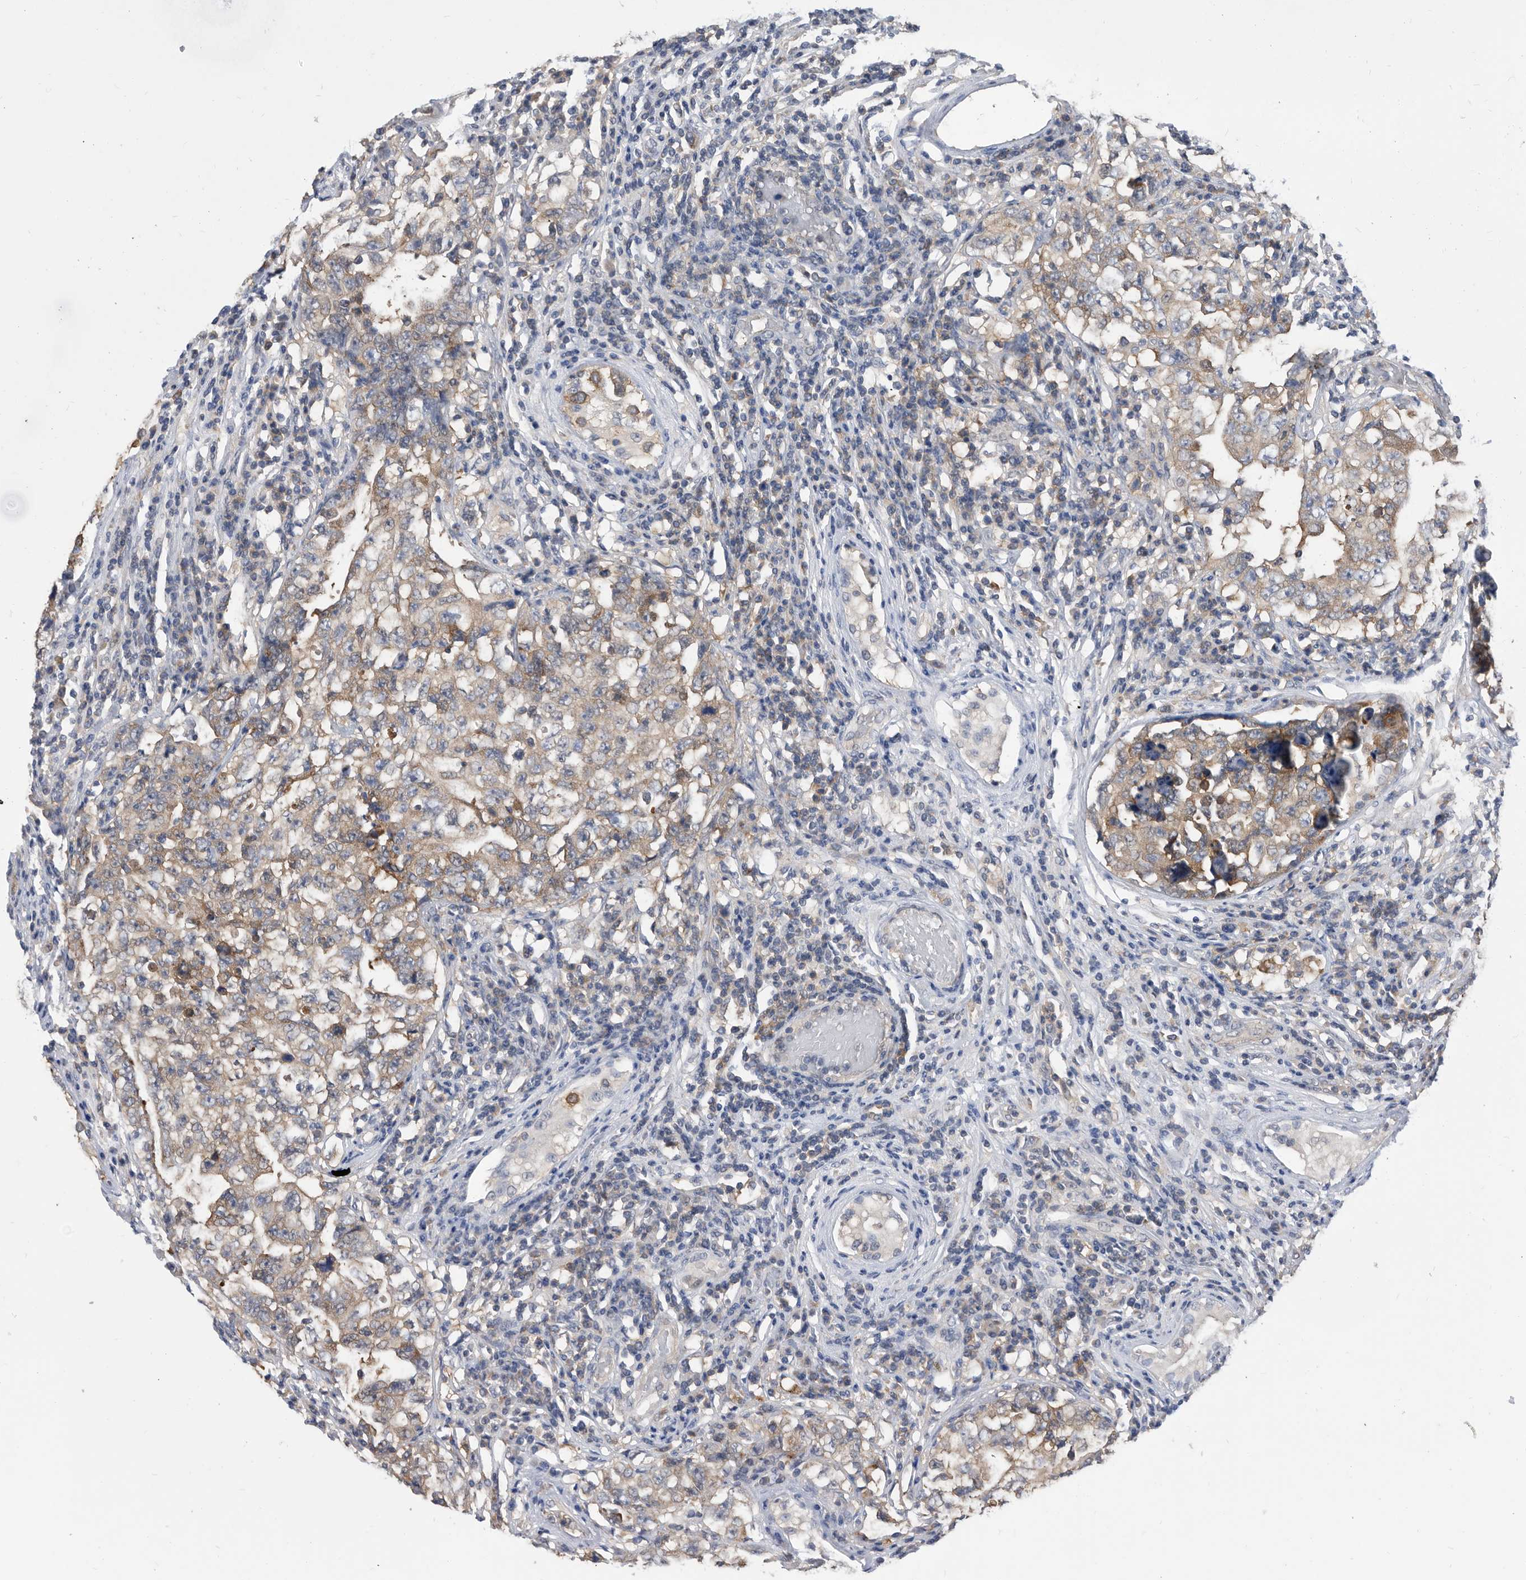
{"staining": {"intensity": "moderate", "quantity": ">75%", "location": "cytoplasmic/membranous"}, "tissue": "testis cancer", "cell_type": "Tumor cells", "image_type": "cancer", "snomed": [{"axis": "morphology", "description": "Carcinoma, Embryonal, NOS"}, {"axis": "topography", "description": "Testis"}], "caption": "A photomicrograph of embryonal carcinoma (testis) stained for a protein shows moderate cytoplasmic/membranous brown staining in tumor cells.", "gene": "CCT4", "patient": {"sex": "male", "age": 26}}